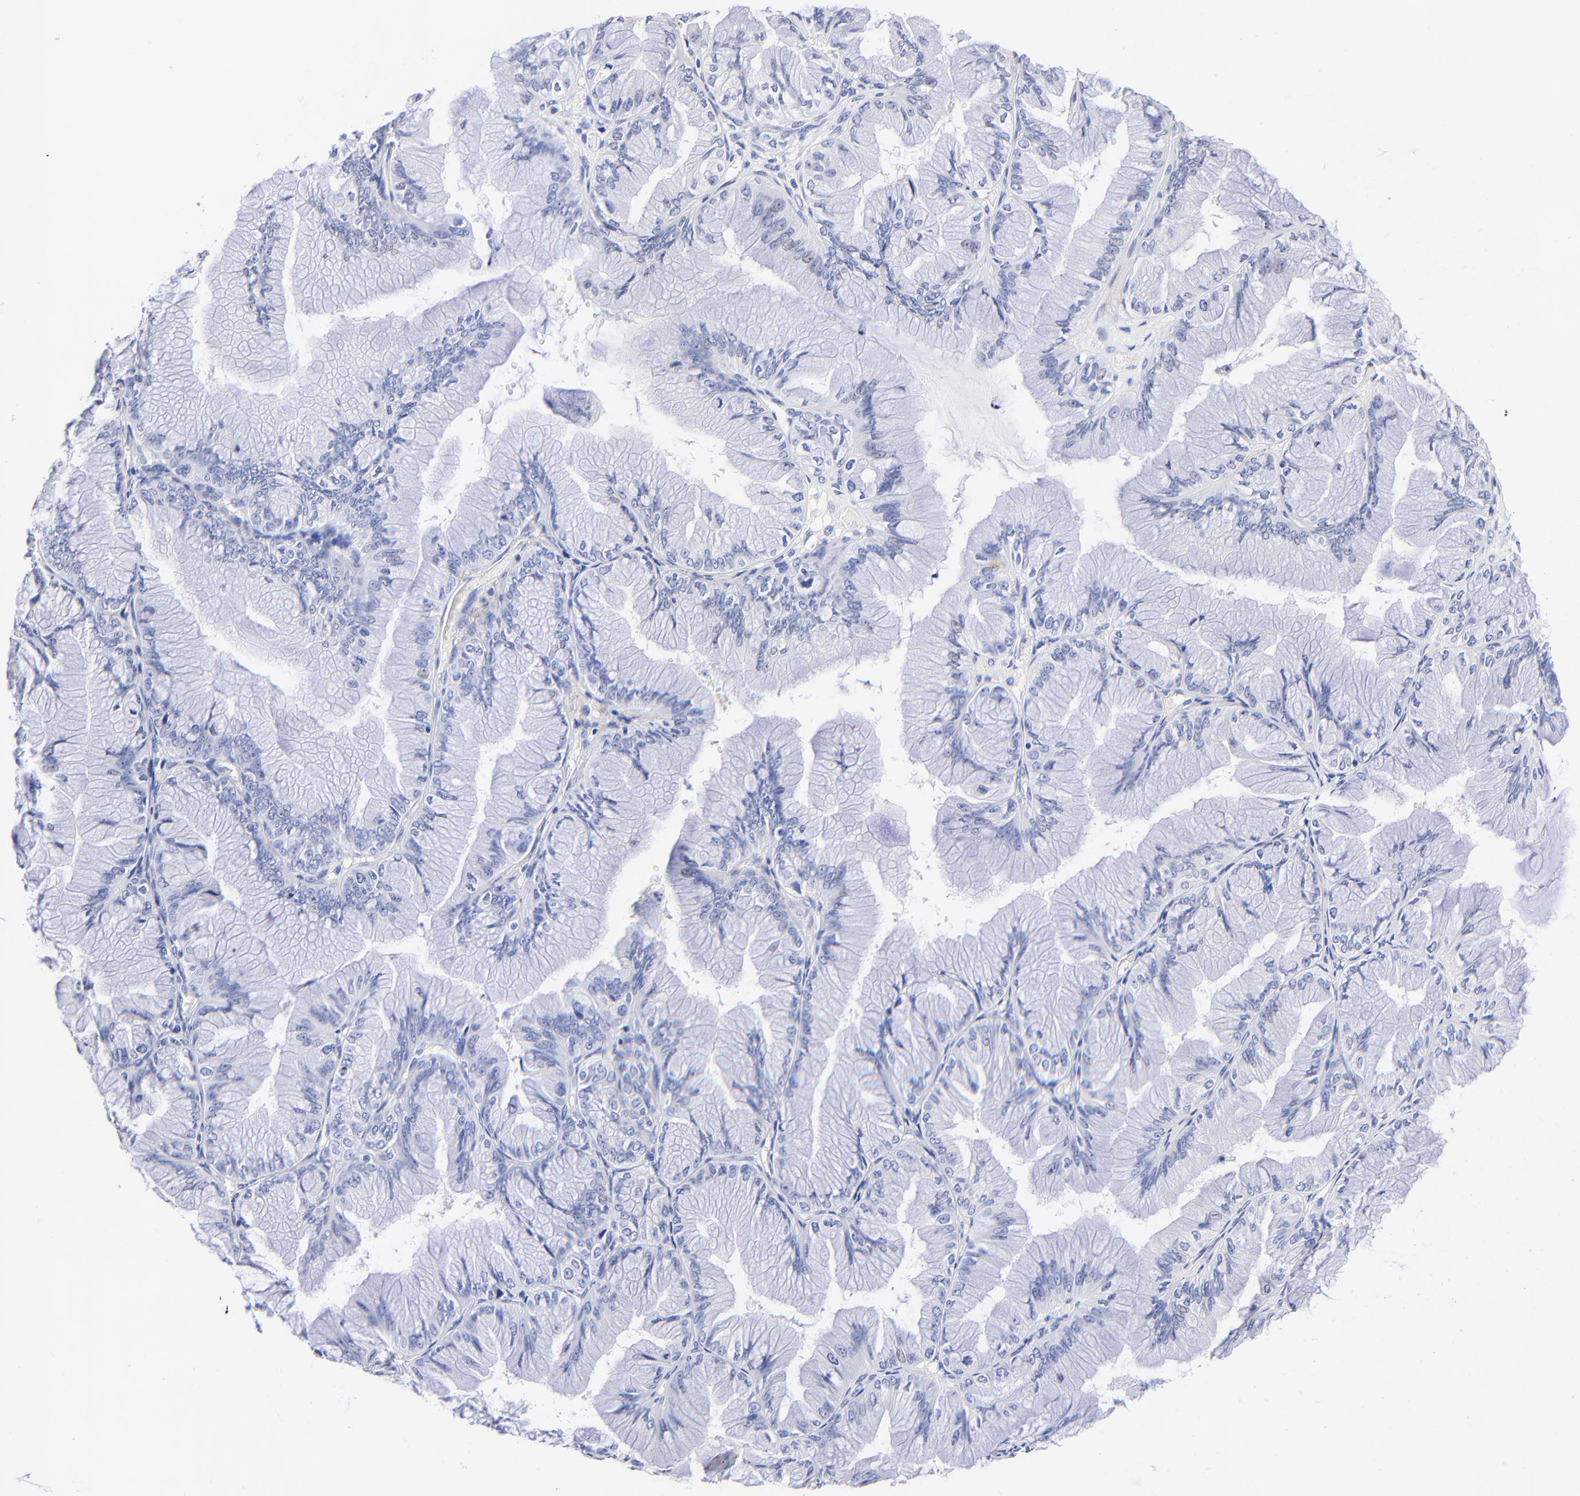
{"staining": {"intensity": "negative", "quantity": "none", "location": "none"}, "tissue": "ovarian cancer", "cell_type": "Tumor cells", "image_type": "cancer", "snomed": [{"axis": "morphology", "description": "Cystadenocarcinoma, mucinous, NOS"}, {"axis": "topography", "description": "Ovary"}], "caption": "DAB immunohistochemical staining of ovarian cancer (mucinous cystadenocarcinoma) shows no significant expression in tumor cells. (DAB IHC visualized using brightfield microscopy, high magnification).", "gene": "RAB3A", "patient": {"sex": "female", "age": 63}}